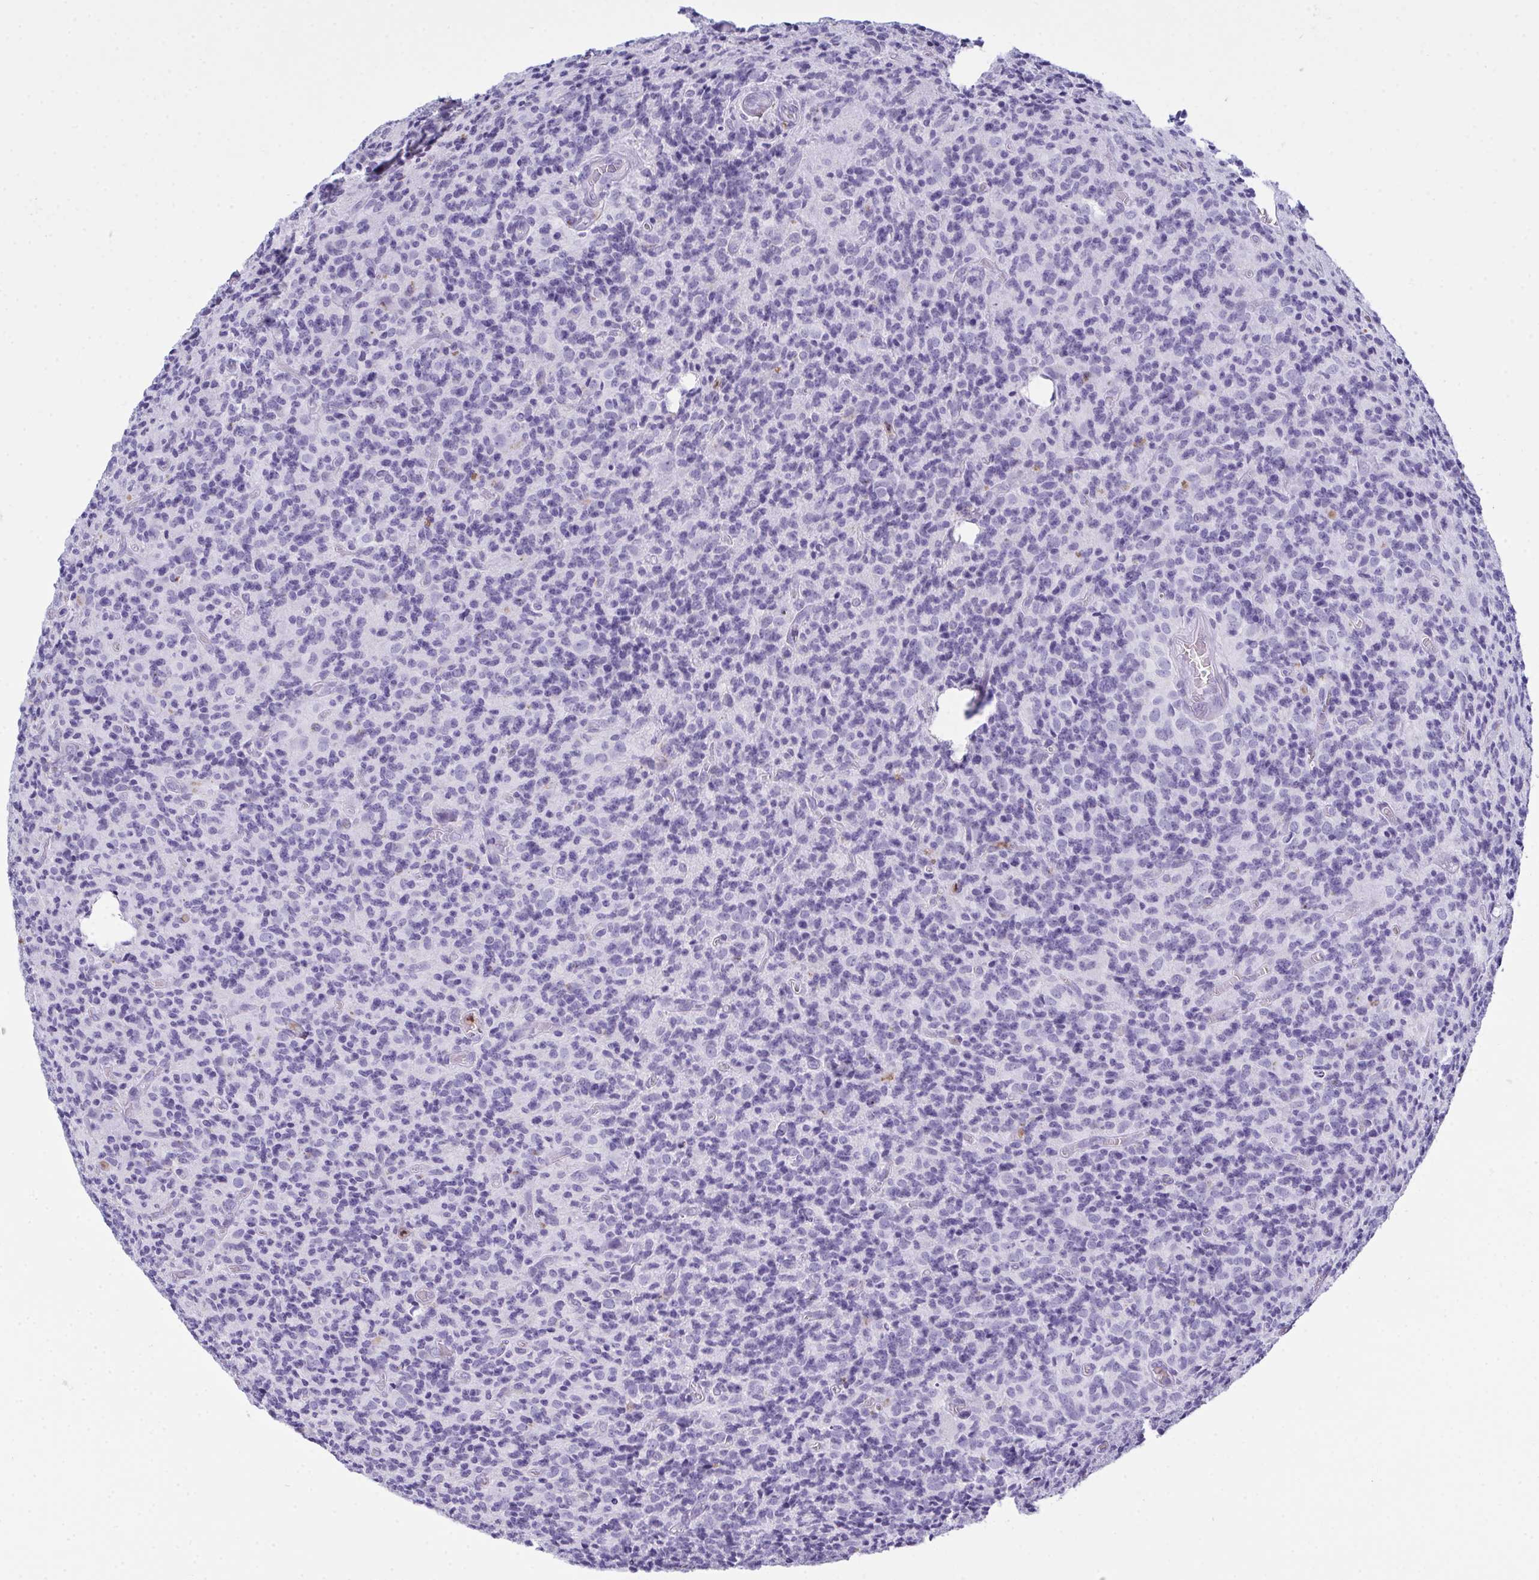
{"staining": {"intensity": "negative", "quantity": "none", "location": "none"}, "tissue": "glioma", "cell_type": "Tumor cells", "image_type": "cancer", "snomed": [{"axis": "morphology", "description": "Glioma, malignant, High grade"}, {"axis": "topography", "description": "Brain"}], "caption": "A high-resolution histopathology image shows immunohistochemistry staining of malignant high-grade glioma, which exhibits no significant expression in tumor cells.", "gene": "SERPINB10", "patient": {"sex": "male", "age": 76}}